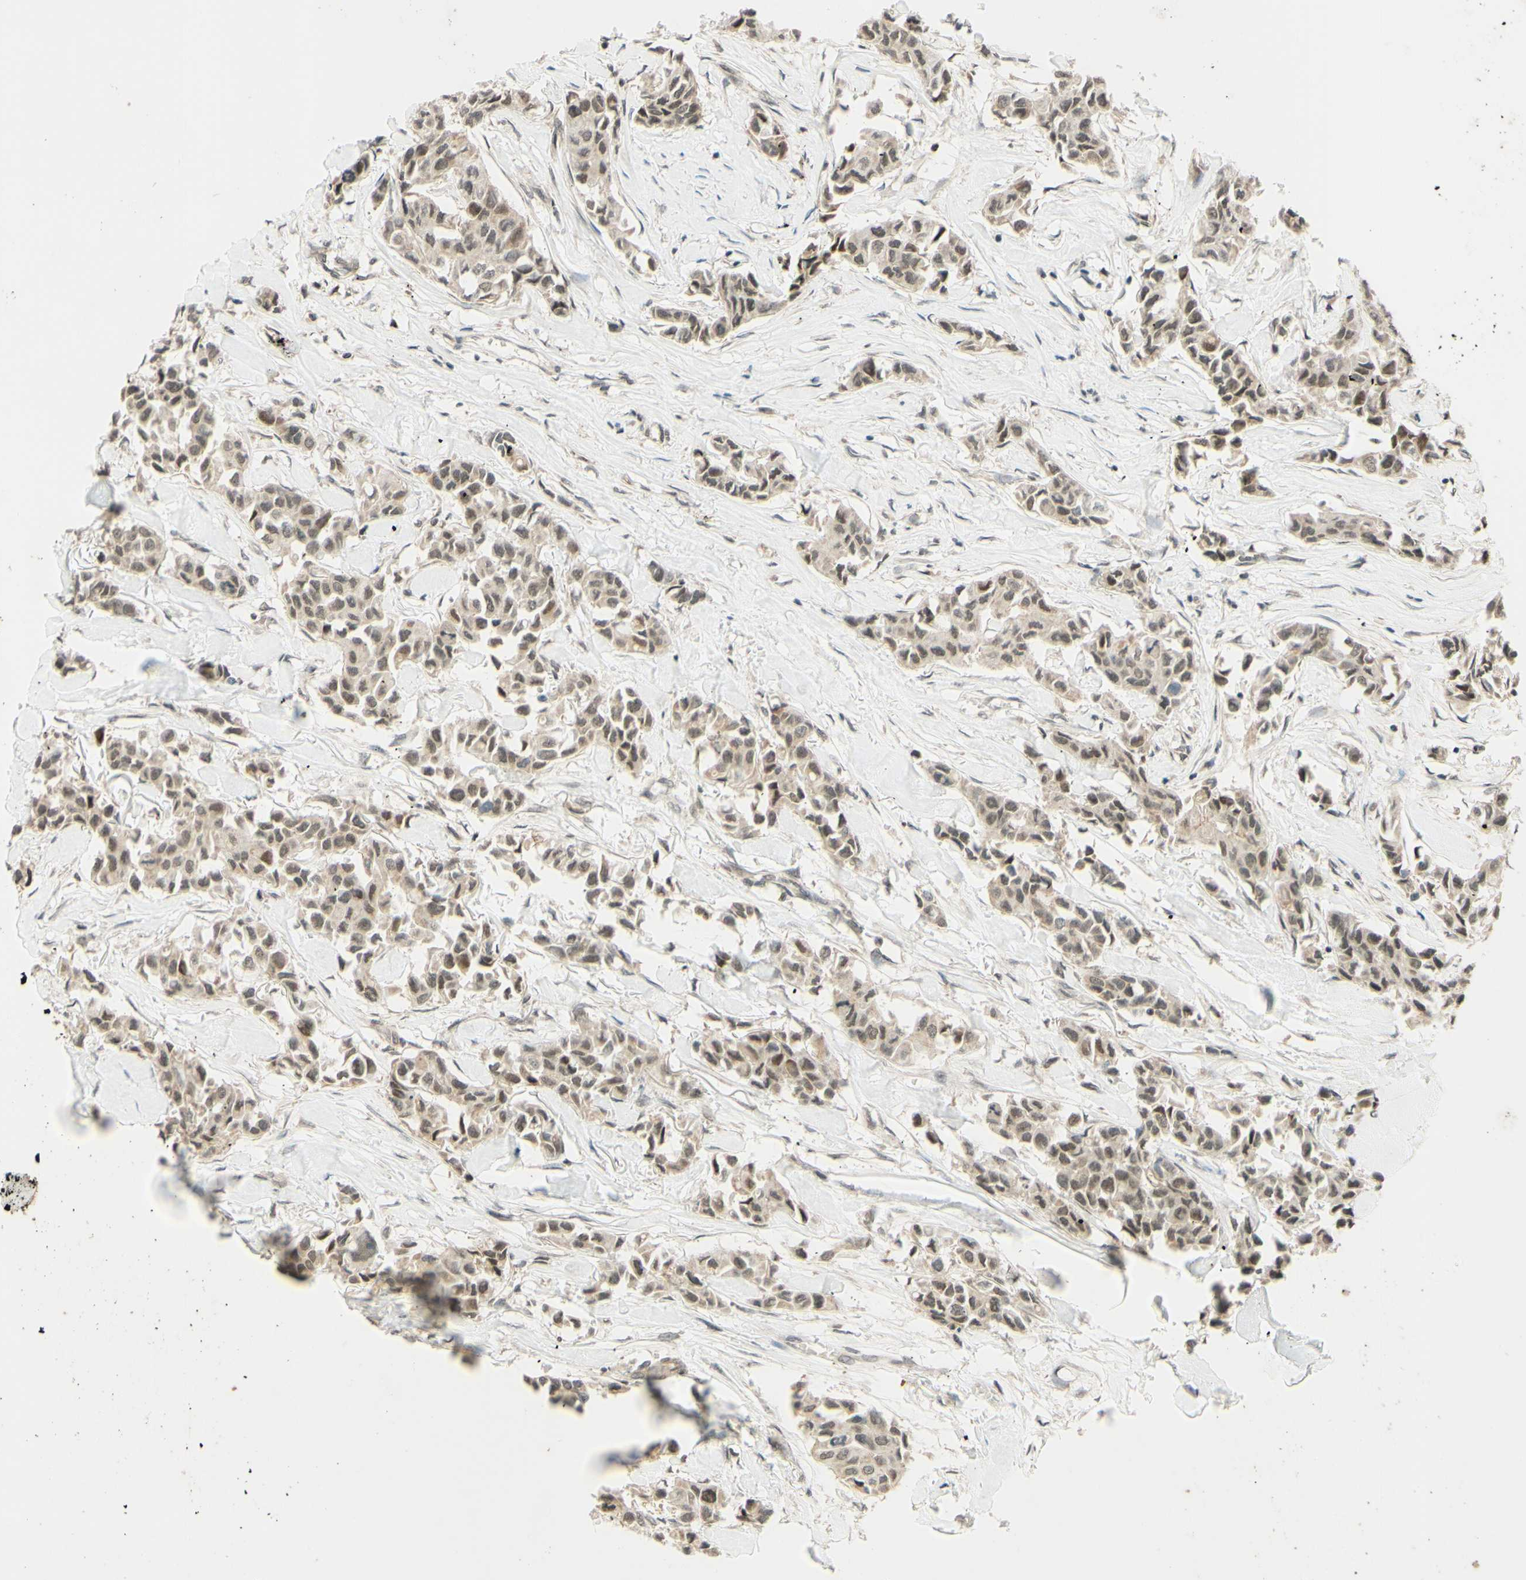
{"staining": {"intensity": "weak", "quantity": ">75%", "location": "nuclear"}, "tissue": "breast cancer", "cell_type": "Tumor cells", "image_type": "cancer", "snomed": [{"axis": "morphology", "description": "Duct carcinoma"}, {"axis": "topography", "description": "Breast"}], "caption": "Immunohistochemical staining of breast infiltrating ductal carcinoma shows low levels of weak nuclear protein staining in approximately >75% of tumor cells.", "gene": "SMARCB1", "patient": {"sex": "female", "age": 80}}